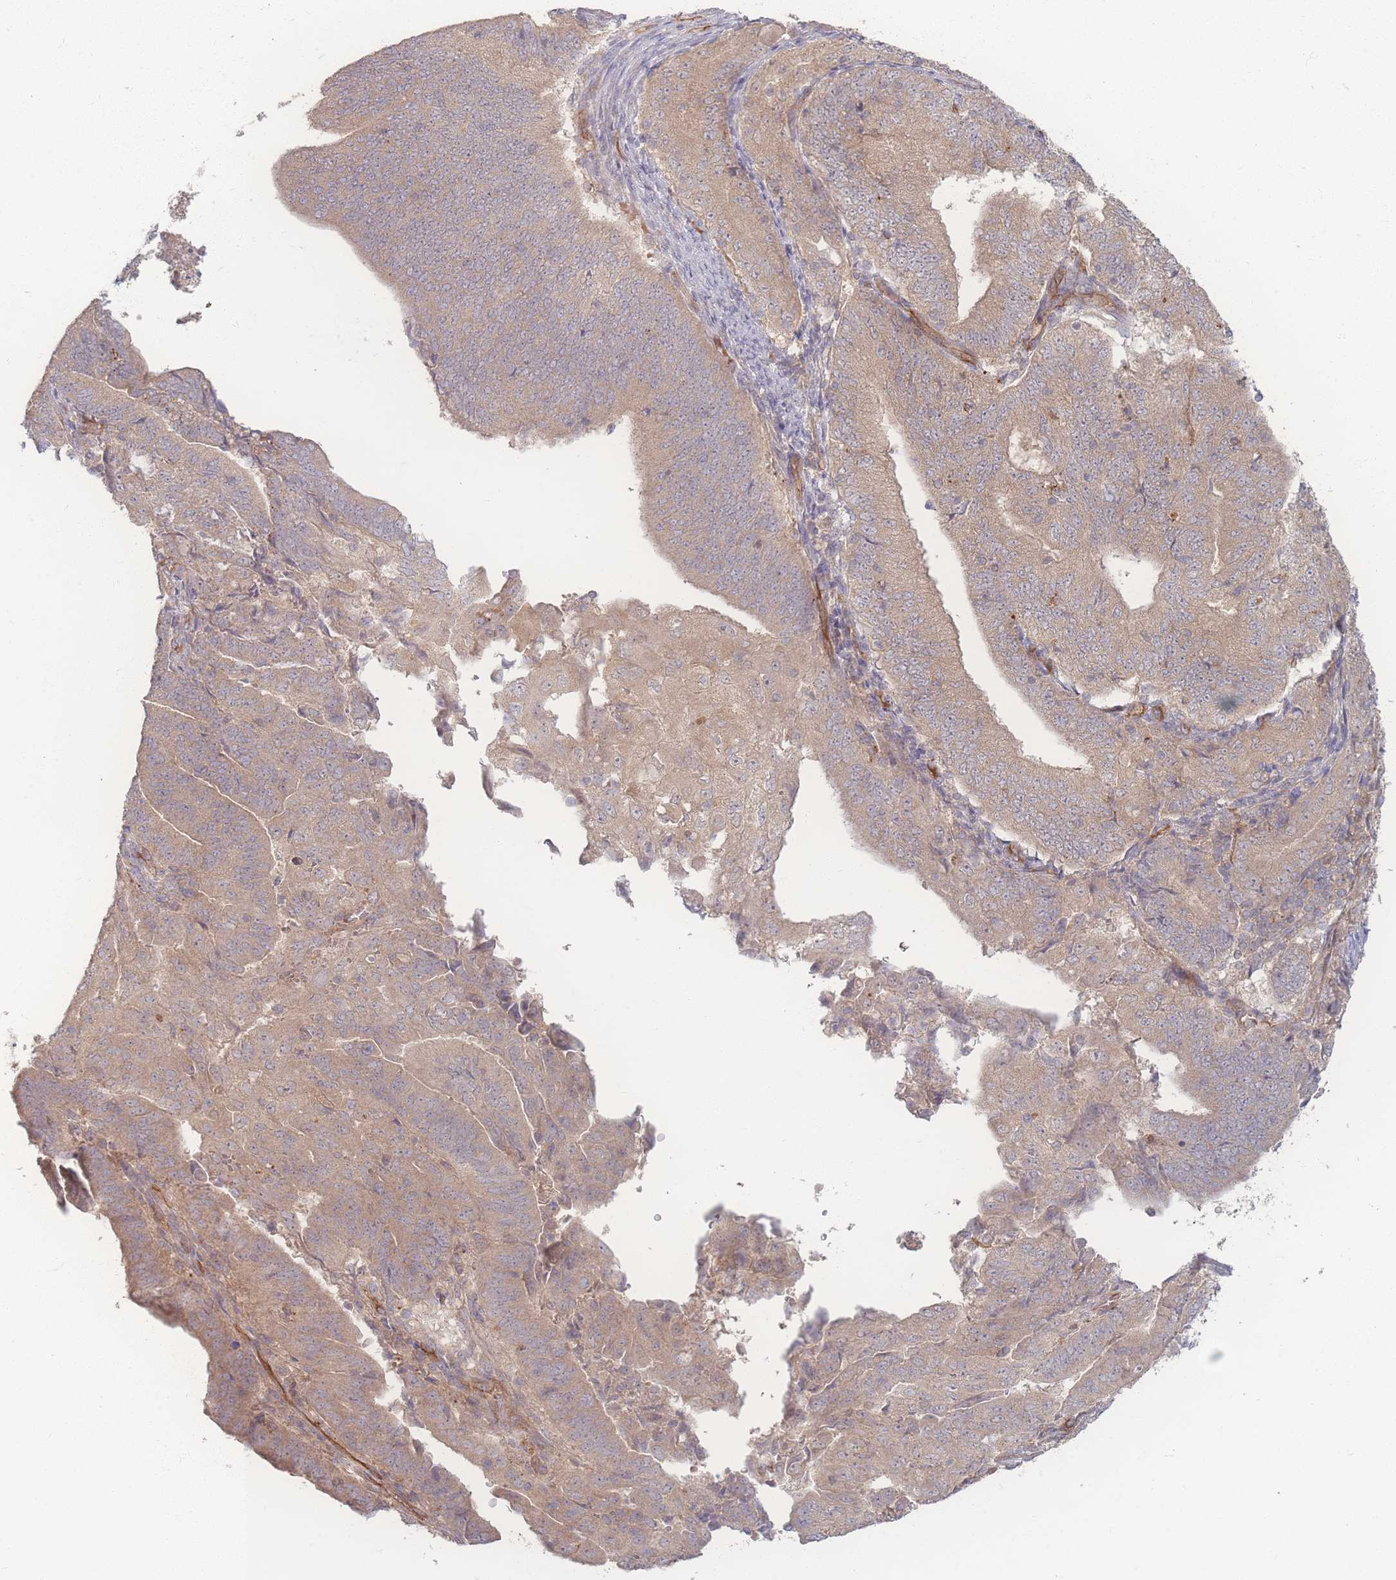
{"staining": {"intensity": "weak", "quantity": ">75%", "location": "cytoplasmic/membranous"}, "tissue": "endometrial cancer", "cell_type": "Tumor cells", "image_type": "cancer", "snomed": [{"axis": "morphology", "description": "Adenocarcinoma, NOS"}, {"axis": "topography", "description": "Endometrium"}], "caption": "Approximately >75% of tumor cells in endometrial adenocarcinoma demonstrate weak cytoplasmic/membranous protein positivity as visualized by brown immunohistochemical staining.", "gene": "INSR", "patient": {"sex": "female", "age": 70}}